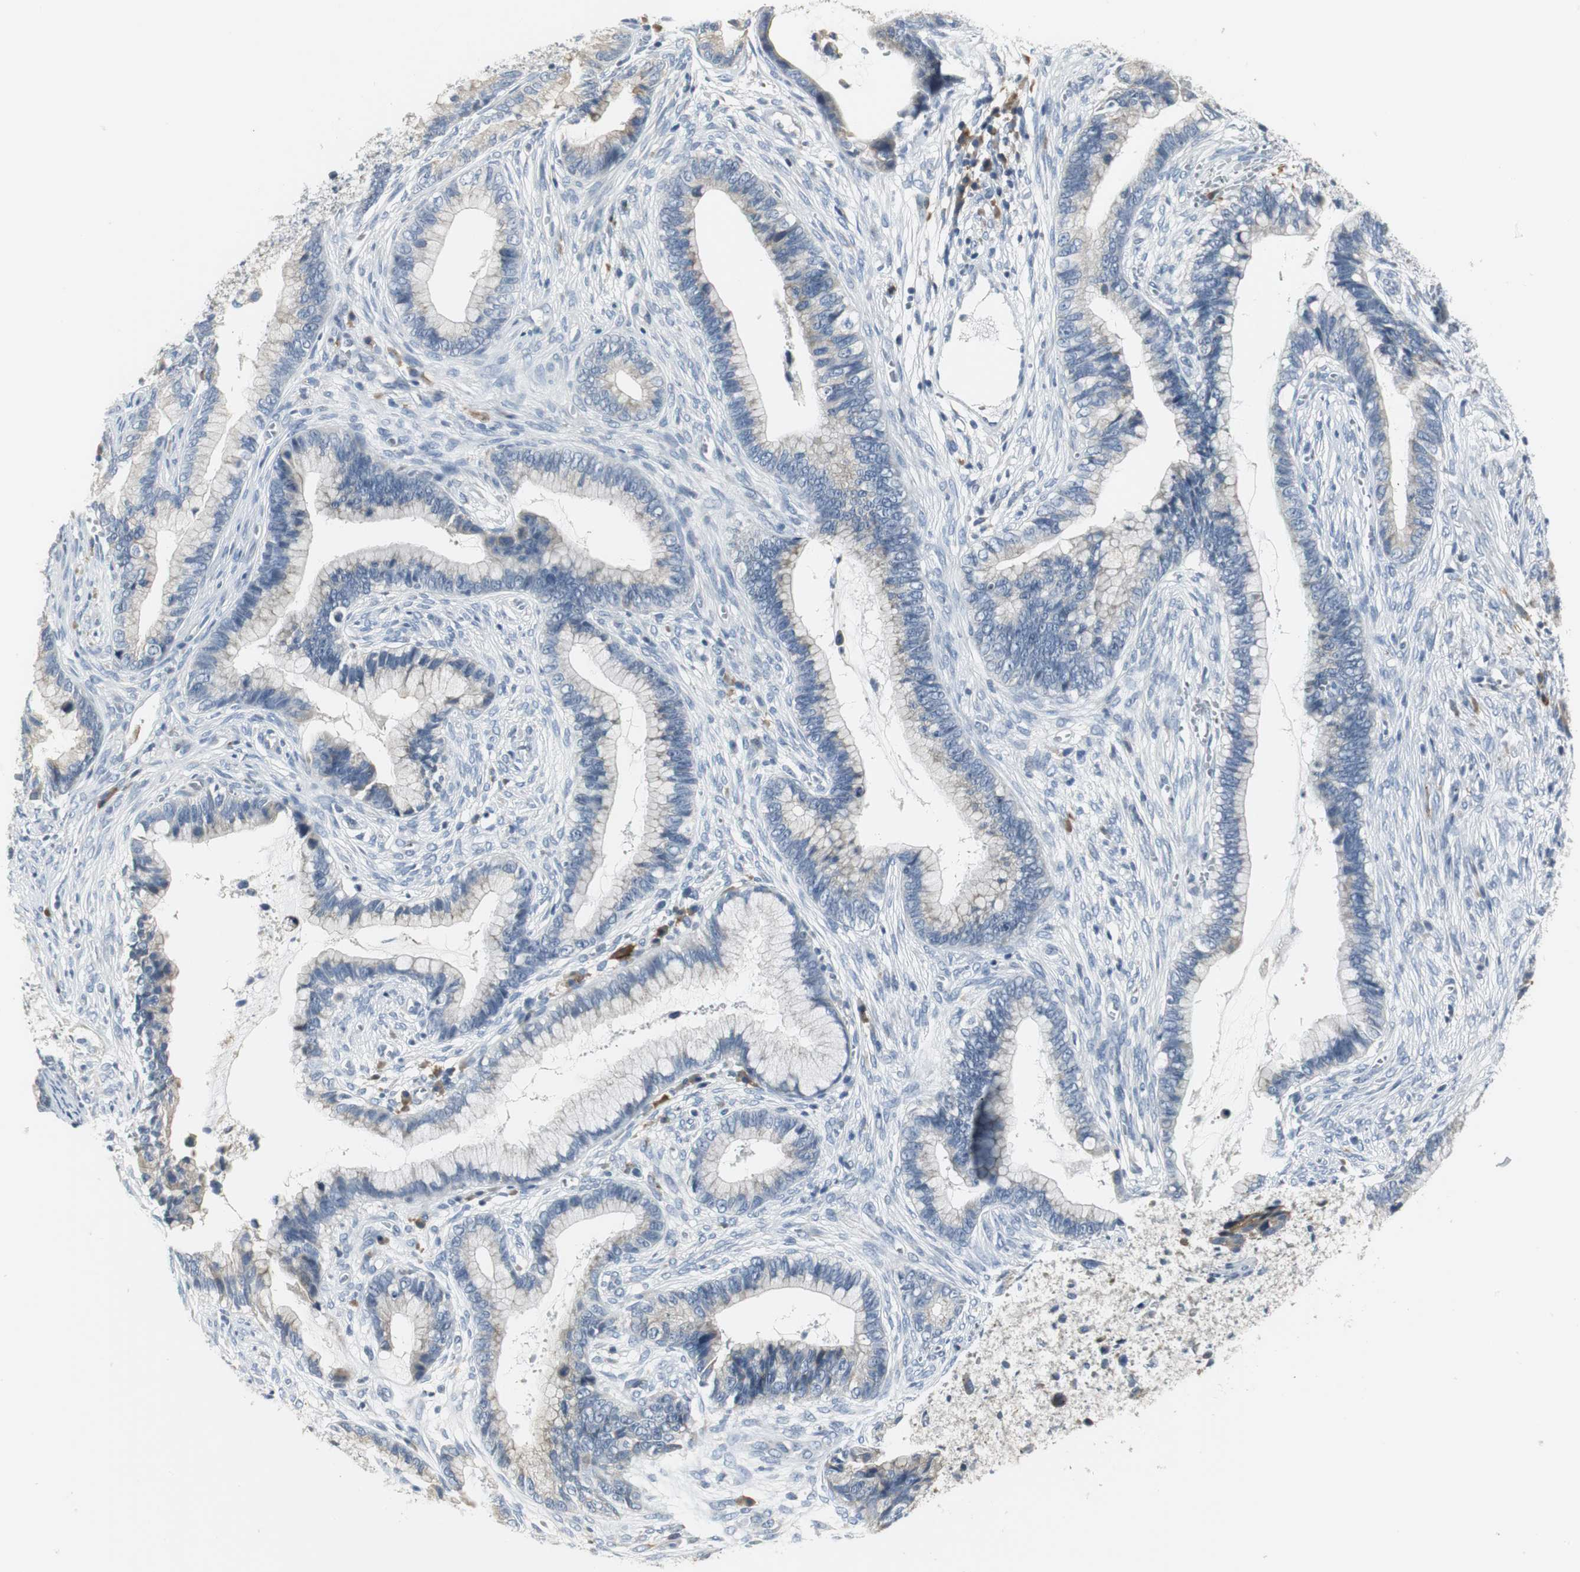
{"staining": {"intensity": "weak", "quantity": "25%-75%", "location": "cytoplasmic/membranous"}, "tissue": "cervical cancer", "cell_type": "Tumor cells", "image_type": "cancer", "snomed": [{"axis": "morphology", "description": "Adenocarcinoma, NOS"}, {"axis": "topography", "description": "Cervix"}], "caption": "Immunohistochemistry (IHC) of cervical adenocarcinoma demonstrates low levels of weak cytoplasmic/membranous expression in approximately 25%-75% of tumor cells.", "gene": "SLC2A5", "patient": {"sex": "female", "age": 44}}